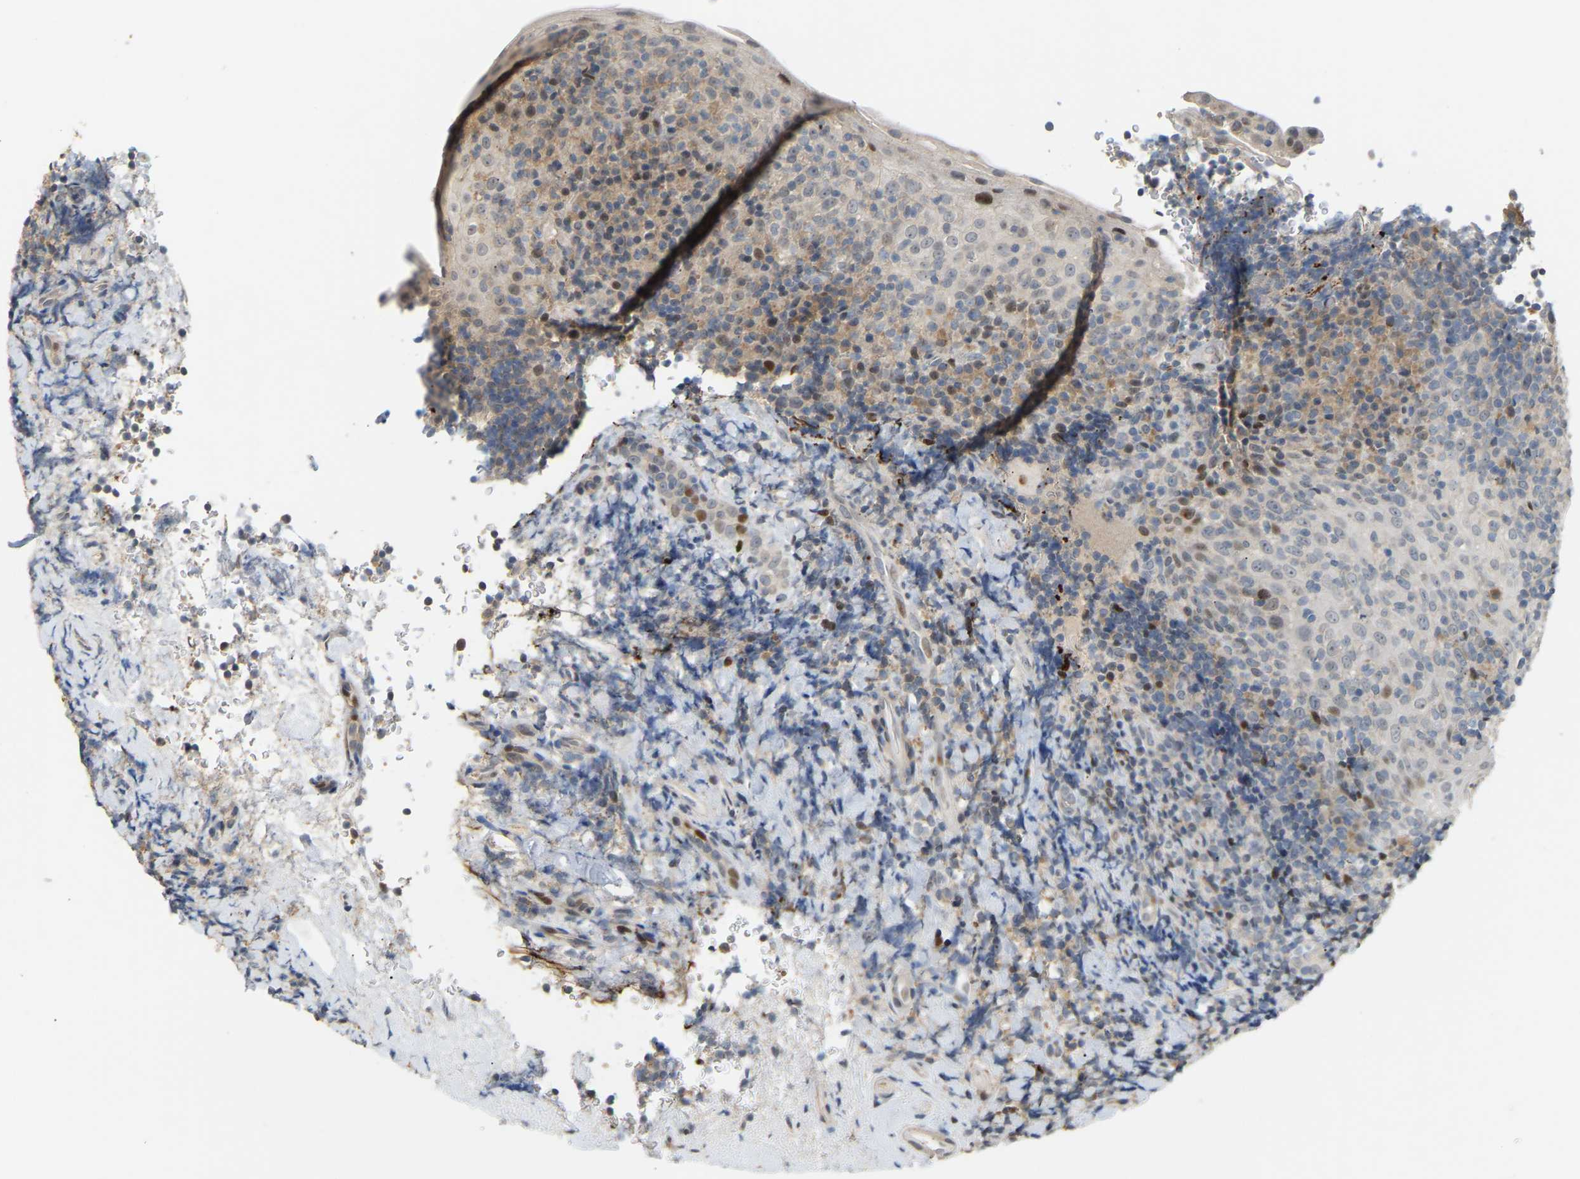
{"staining": {"intensity": "weak", "quantity": "<25%", "location": "cytoplasmic/membranous"}, "tissue": "tonsil", "cell_type": "Germinal center cells", "image_type": "normal", "snomed": [{"axis": "morphology", "description": "Normal tissue, NOS"}, {"axis": "topography", "description": "Tonsil"}], "caption": "A histopathology image of human tonsil is negative for staining in germinal center cells.", "gene": "PTPN4", "patient": {"sex": "male", "age": 37}}